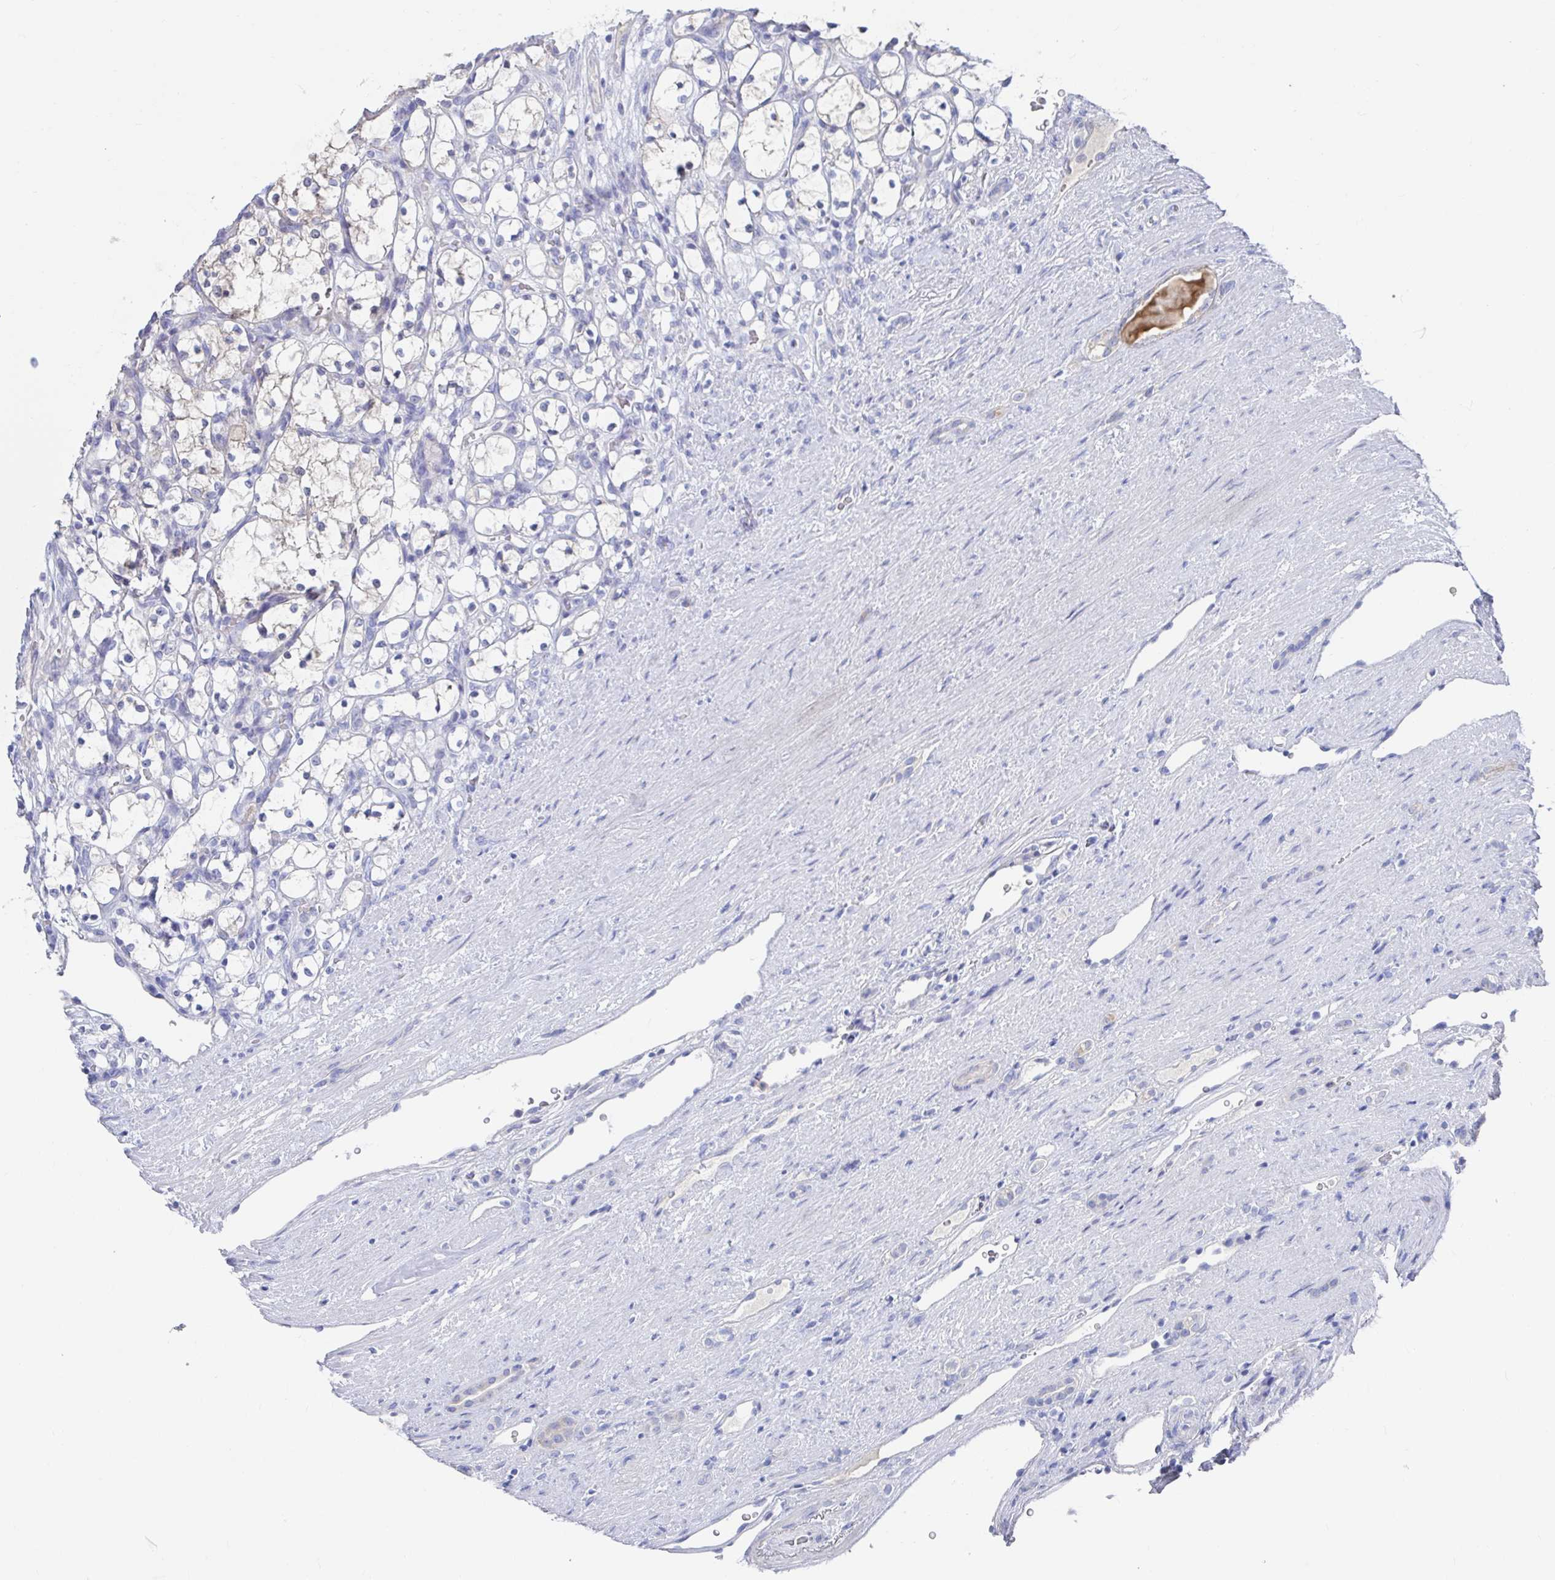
{"staining": {"intensity": "negative", "quantity": "none", "location": "none"}, "tissue": "renal cancer", "cell_type": "Tumor cells", "image_type": "cancer", "snomed": [{"axis": "morphology", "description": "Adenocarcinoma, NOS"}, {"axis": "topography", "description": "Kidney"}], "caption": "Immunohistochemical staining of adenocarcinoma (renal) shows no significant expression in tumor cells.", "gene": "KCNK5", "patient": {"sex": "female", "age": 69}}